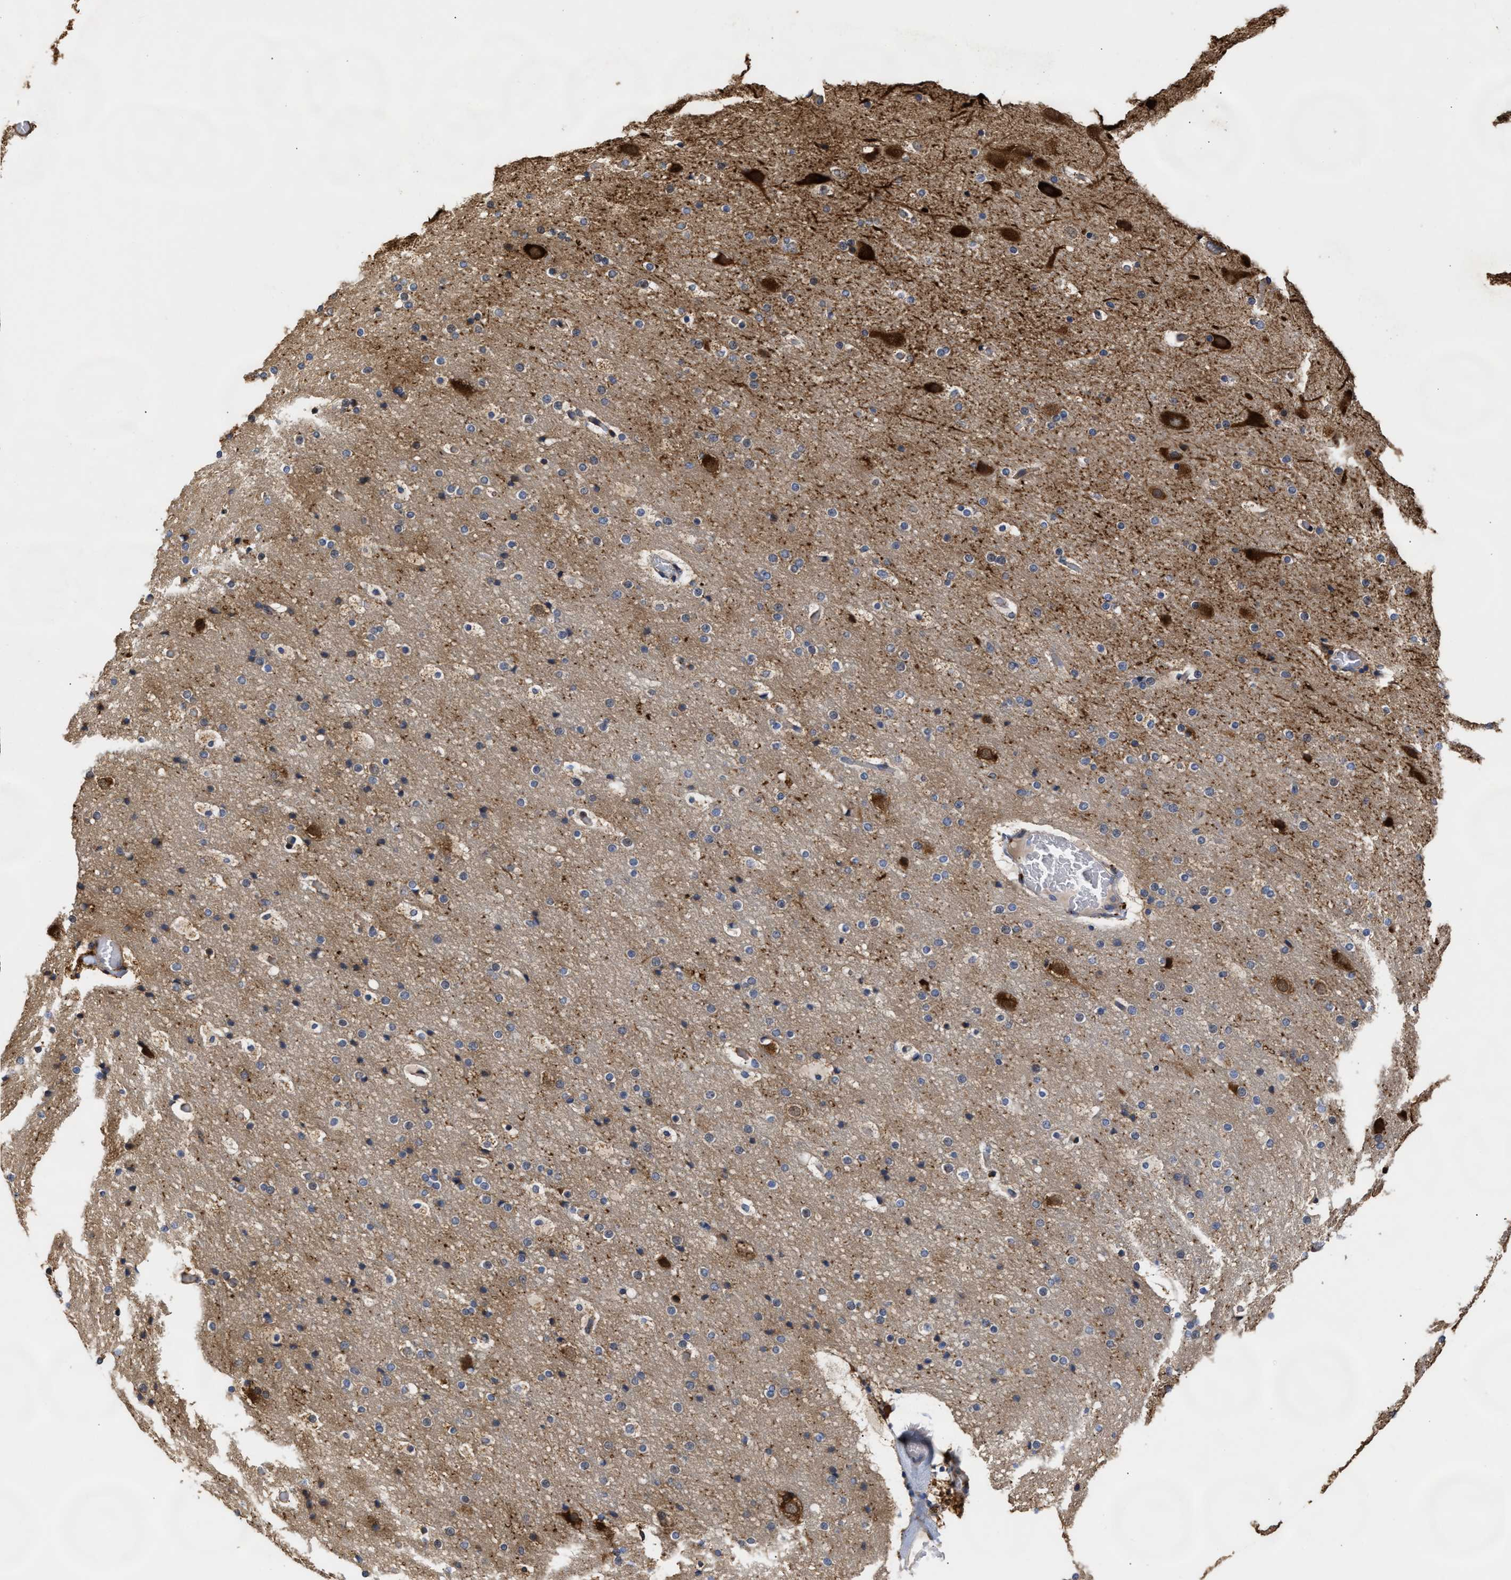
{"staining": {"intensity": "negative", "quantity": "none", "location": "none"}, "tissue": "cerebral cortex", "cell_type": "Endothelial cells", "image_type": "normal", "snomed": [{"axis": "morphology", "description": "Normal tissue, NOS"}, {"axis": "topography", "description": "Cerebral cortex"}], "caption": "High power microscopy histopathology image of an IHC image of normal cerebral cortex, revealing no significant staining in endothelial cells.", "gene": "GOSR1", "patient": {"sex": "male", "age": 57}}